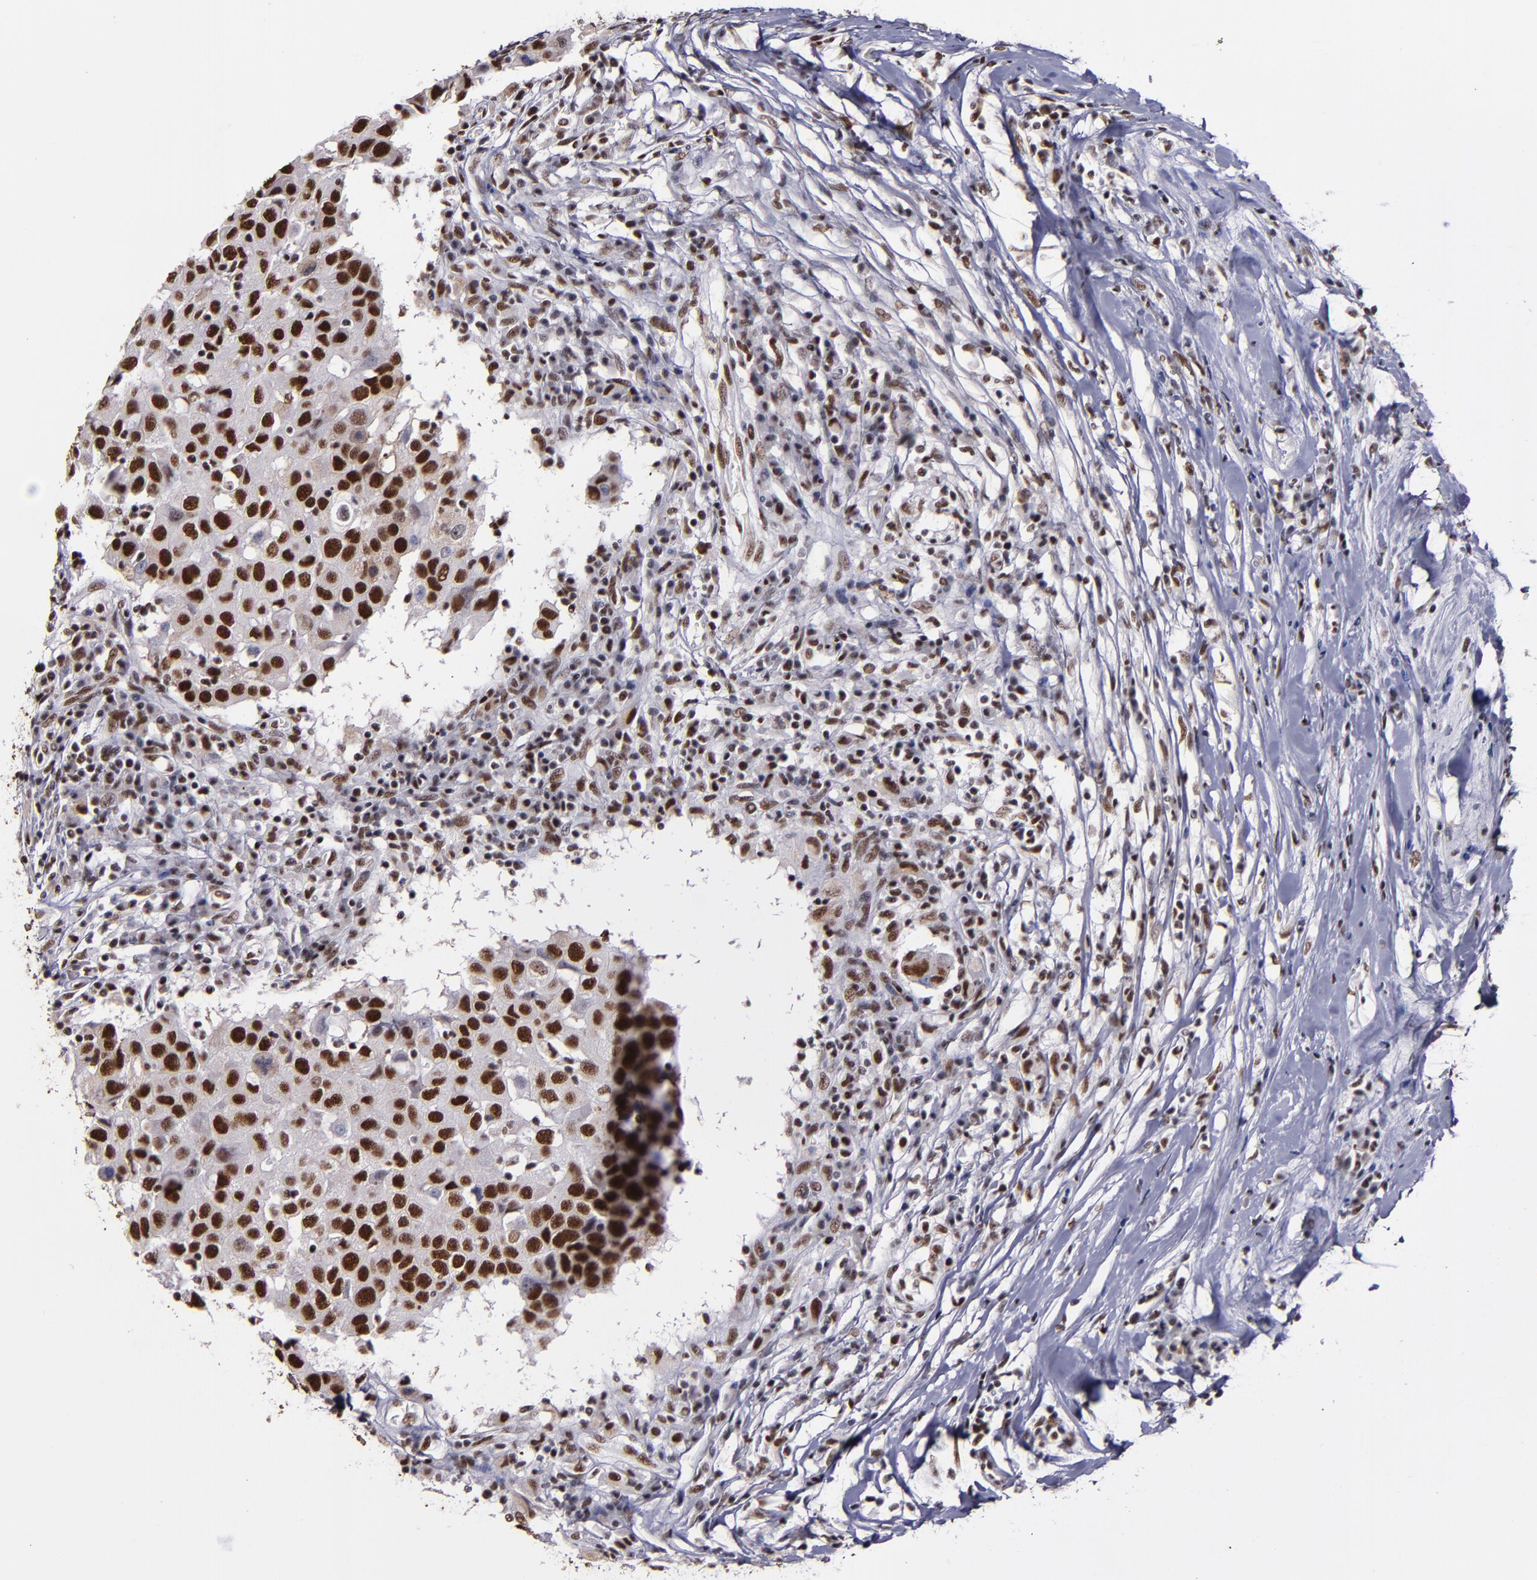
{"staining": {"intensity": "strong", "quantity": ">75%", "location": "nuclear"}, "tissue": "breast cancer", "cell_type": "Tumor cells", "image_type": "cancer", "snomed": [{"axis": "morphology", "description": "Duct carcinoma"}, {"axis": "topography", "description": "Breast"}], "caption": "Protein expression analysis of human infiltrating ductal carcinoma (breast) reveals strong nuclear expression in approximately >75% of tumor cells. The staining is performed using DAB (3,3'-diaminobenzidine) brown chromogen to label protein expression. The nuclei are counter-stained blue using hematoxylin.", "gene": "PPP4R3A", "patient": {"sex": "female", "age": 27}}